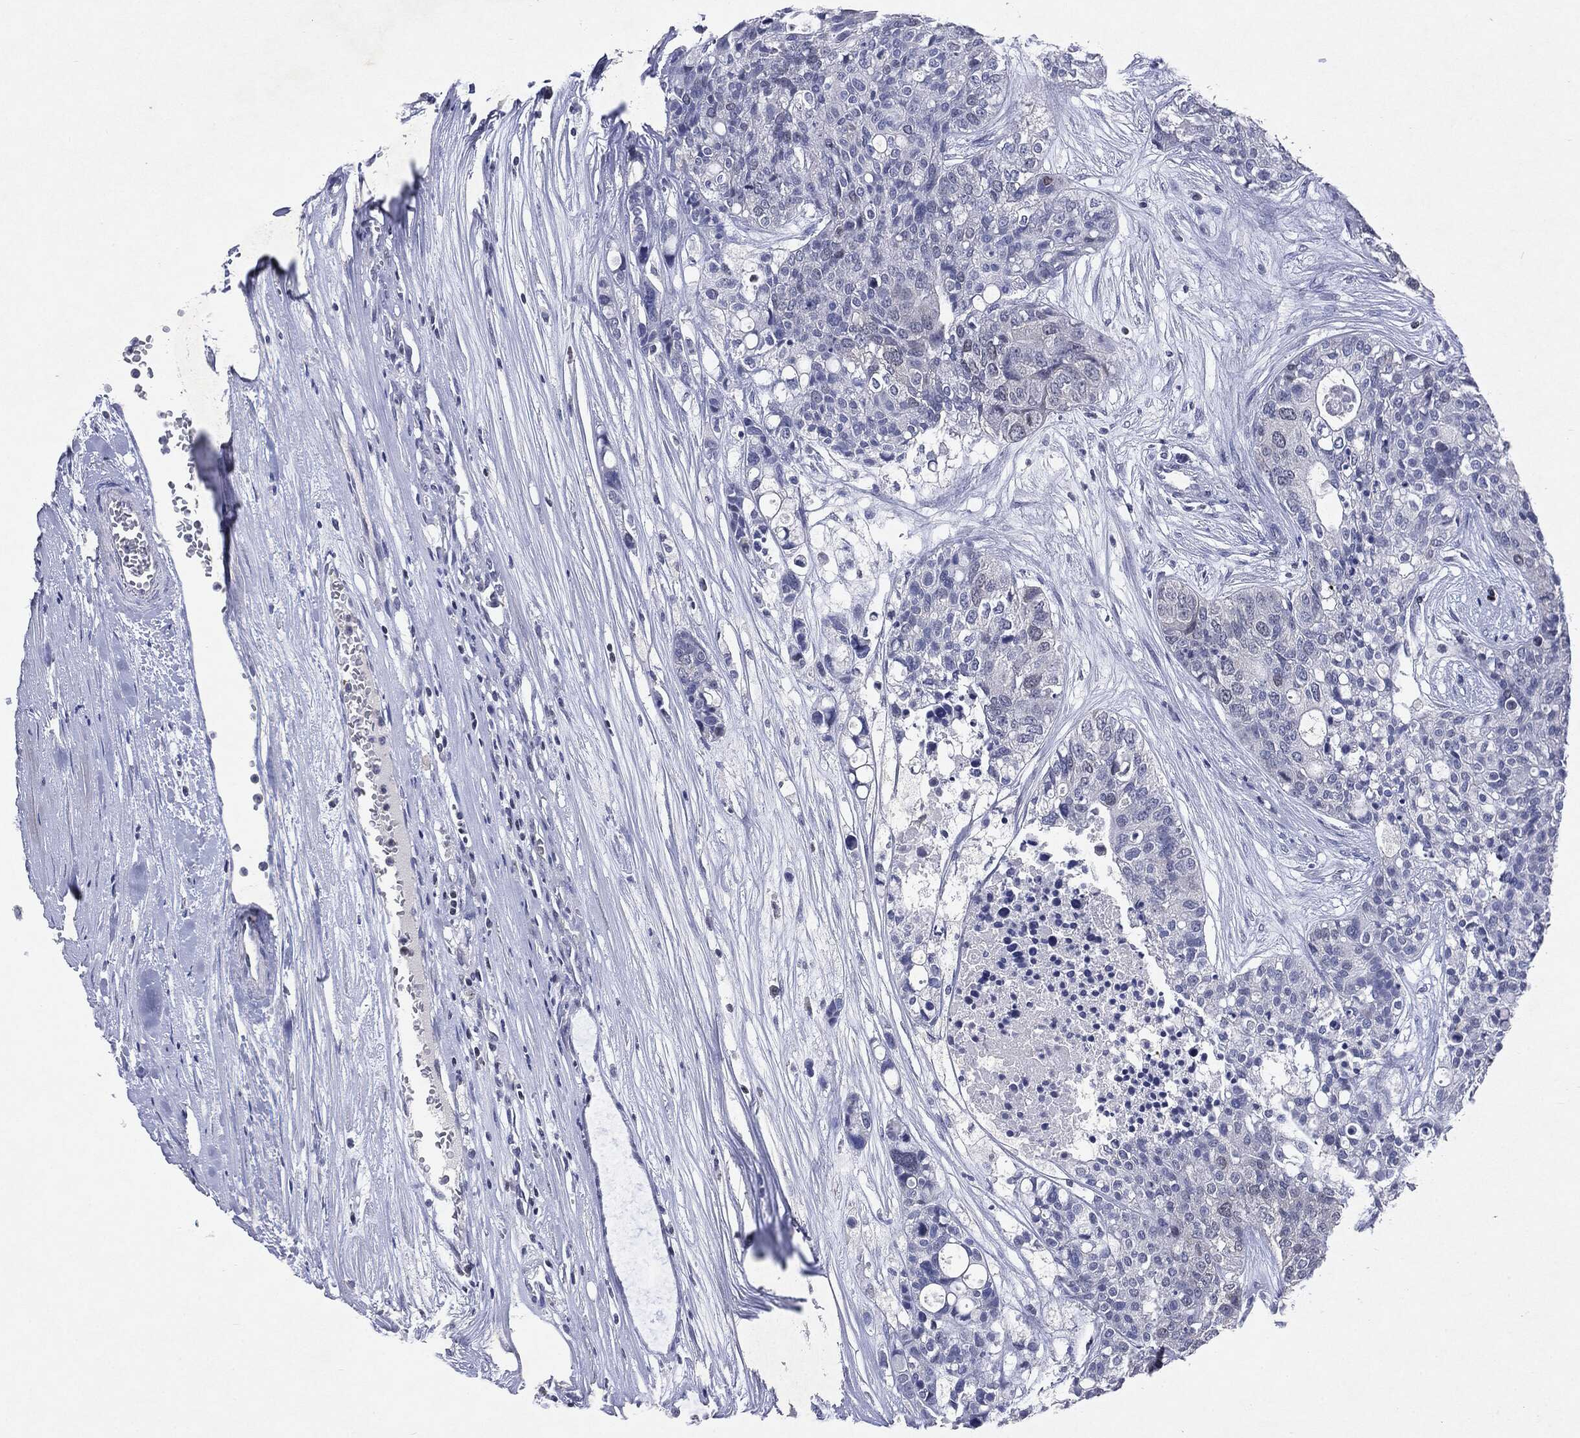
{"staining": {"intensity": "negative", "quantity": "none", "location": "none"}, "tissue": "carcinoid", "cell_type": "Tumor cells", "image_type": "cancer", "snomed": [{"axis": "morphology", "description": "Carcinoid, malignant, NOS"}, {"axis": "topography", "description": "Colon"}], "caption": "This image is of carcinoid stained with immunohistochemistry to label a protein in brown with the nuclei are counter-stained blue. There is no staining in tumor cells.", "gene": "KIF2C", "patient": {"sex": "male", "age": 81}}